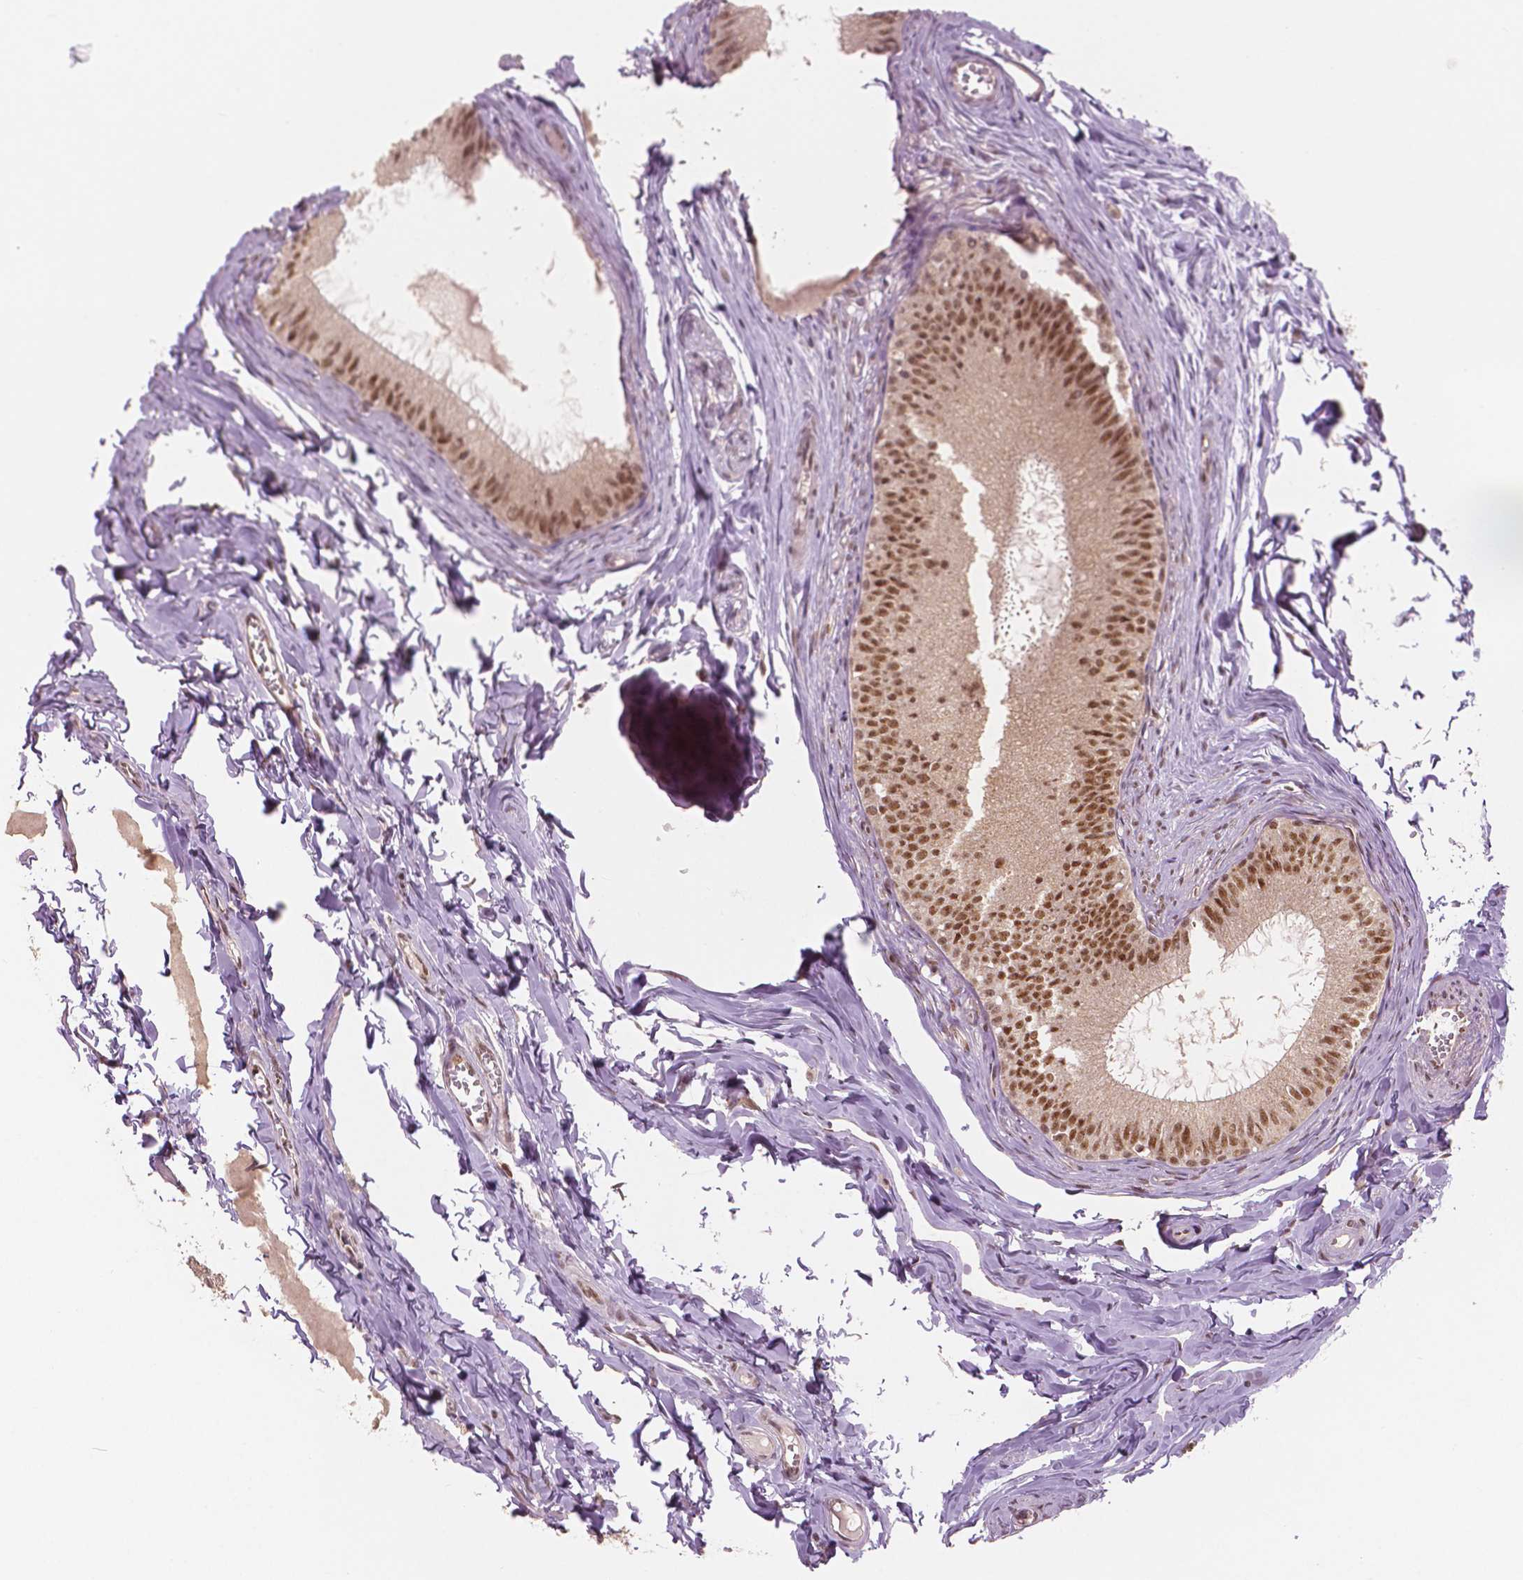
{"staining": {"intensity": "moderate", "quantity": ">75%", "location": "nuclear"}, "tissue": "epididymis", "cell_type": "Glandular cells", "image_type": "normal", "snomed": [{"axis": "morphology", "description": "Normal tissue, NOS"}, {"axis": "topography", "description": "Epididymis"}], "caption": "Moderate nuclear positivity for a protein is appreciated in about >75% of glandular cells of normal epididymis using immunohistochemistry.", "gene": "NSD2", "patient": {"sex": "male", "age": 45}}